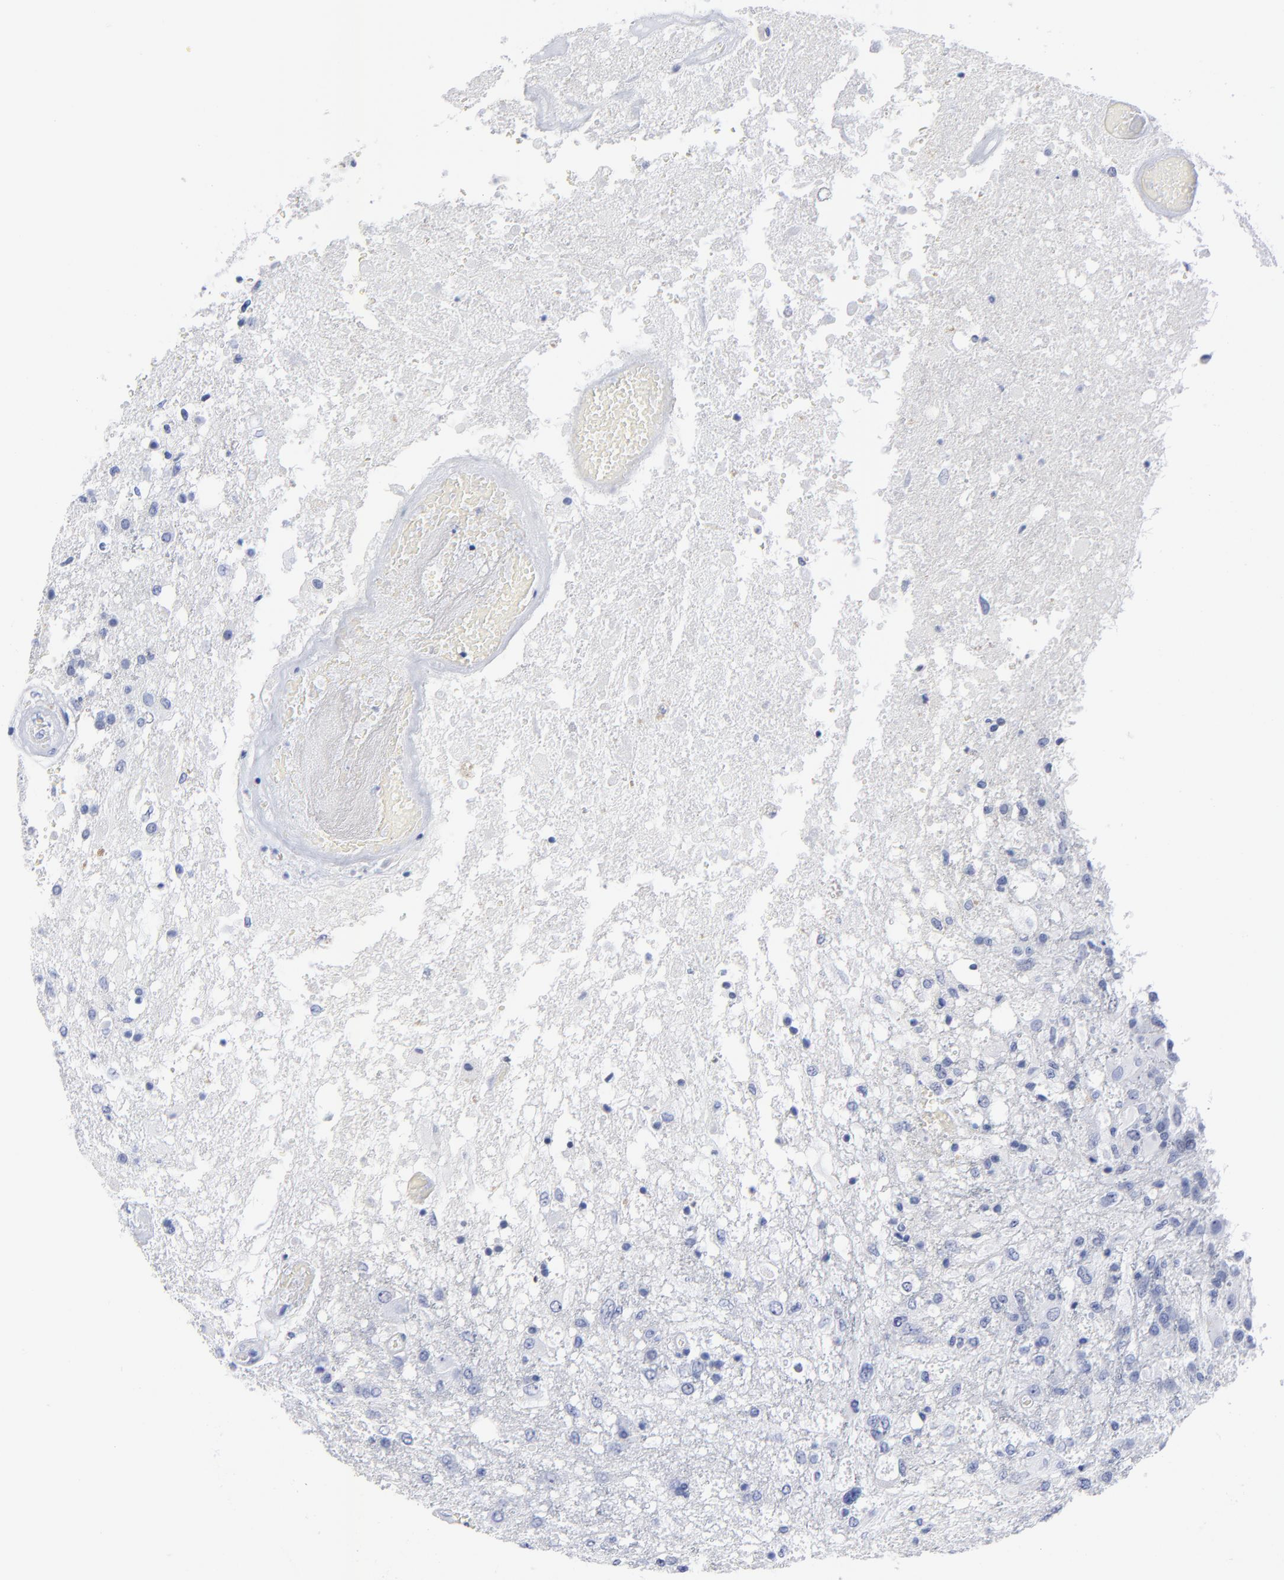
{"staining": {"intensity": "negative", "quantity": "none", "location": "none"}, "tissue": "glioma", "cell_type": "Tumor cells", "image_type": "cancer", "snomed": [{"axis": "morphology", "description": "Glioma, malignant, High grade"}, {"axis": "topography", "description": "Cerebral cortex"}], "caption": "Tumor cells are negative for brown protein staining in high-grade glioma (malignant). (DAB (3,3'-diaminobenzidine) IHC with hematoxylin counter stain).", "gene": "ACY1", "patient": {"sex": "male", "age": 79}}